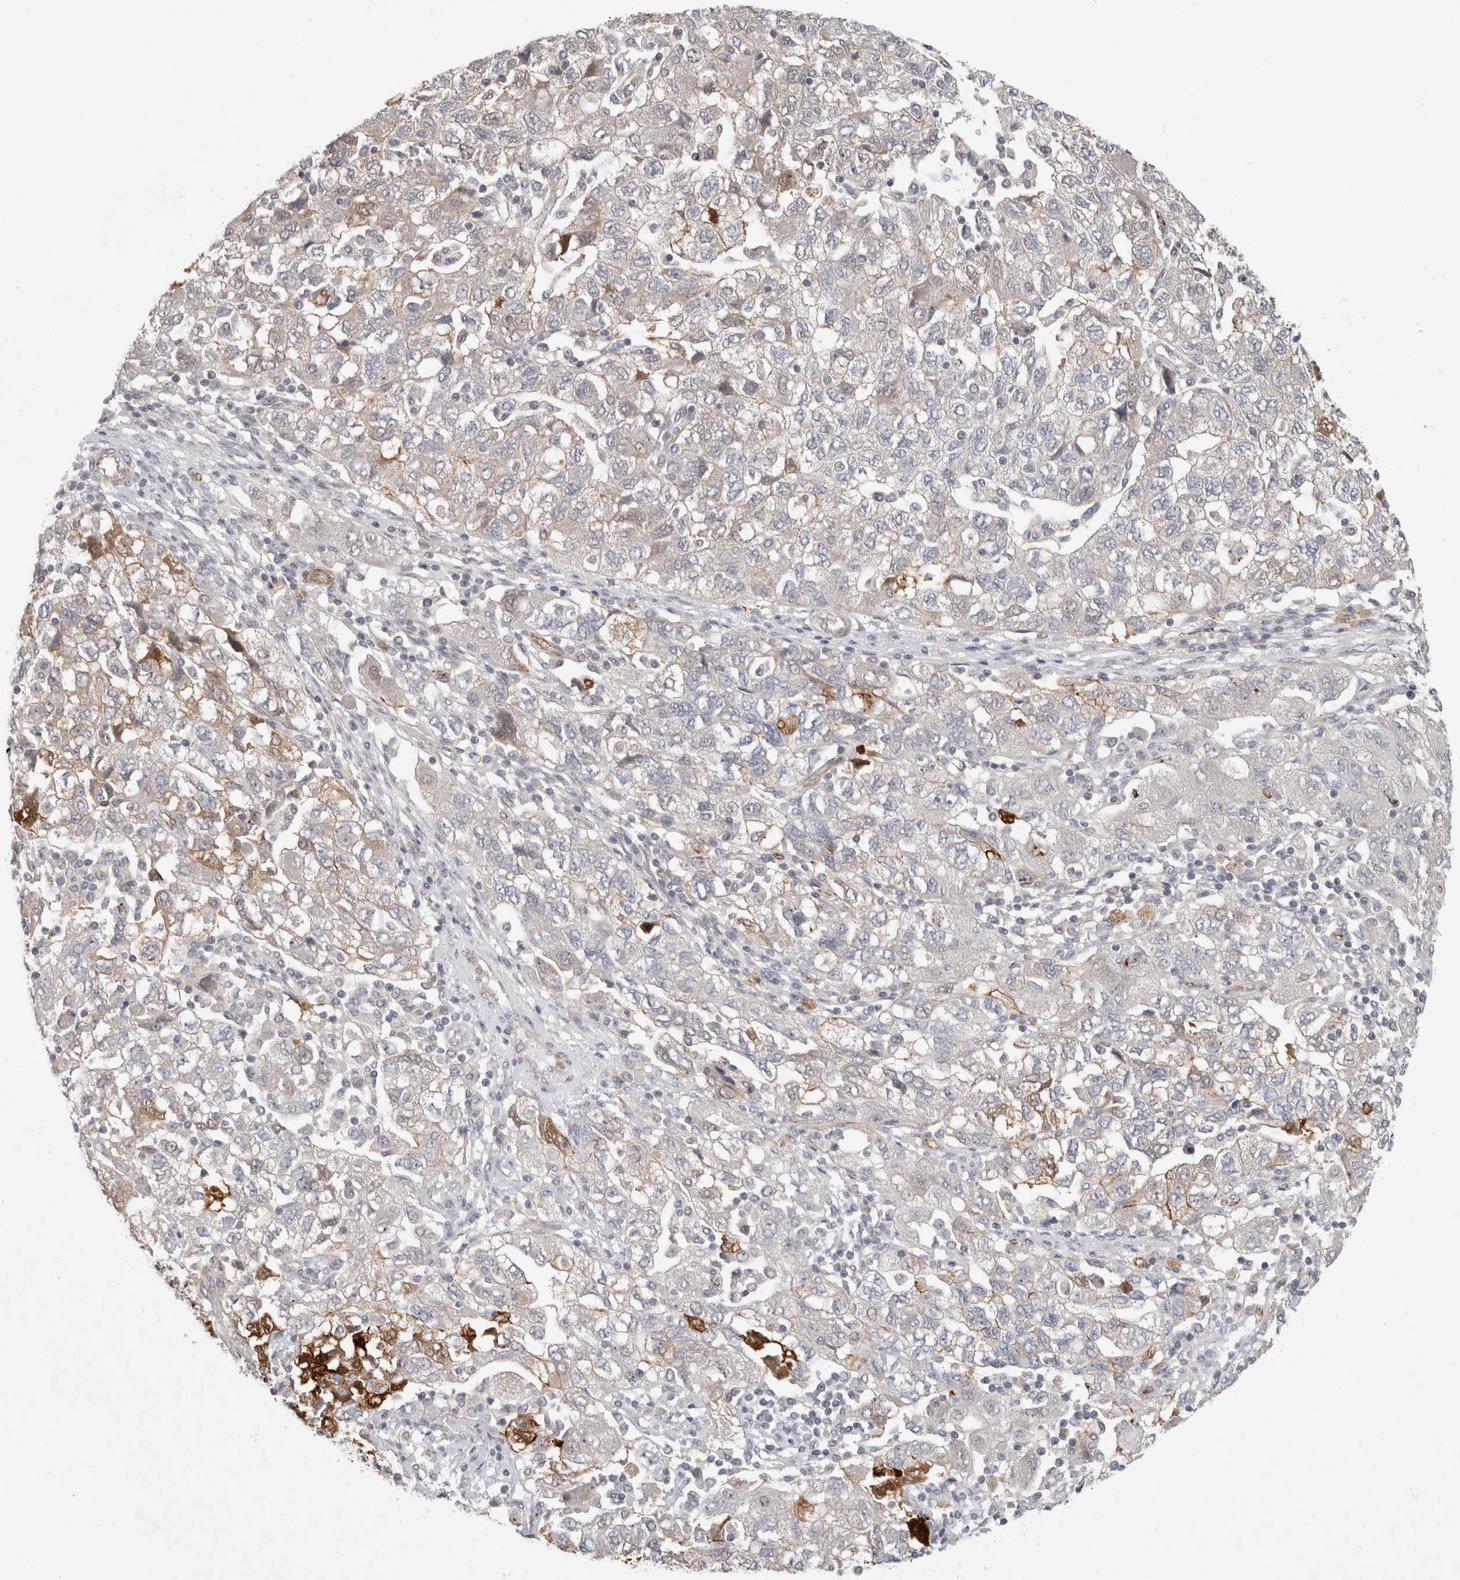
{"staining": {"intensity": "weak", "quantity": "<25%", "location": "cytoplasmic/membranous"}, "tissue": "ovarian cancer", "cell_type": "Tumor cells", "image_type": "cancer", "snomed": [{"axis": "morphology", "description": "Carcinoma, NOS"}, {"axis": "morphology", "description": "Cystadenocarcinoma, serous, NOS"}, {"axis": "topography", "description": "Ovary"}], "caption": "Human ovarian serous cystadenocarcinoma stained for a protein using IHC exhibits no positivity in tumor cells.", "gene": "CRISPLD1", "patient": {"sex": "female", "age": 69}}